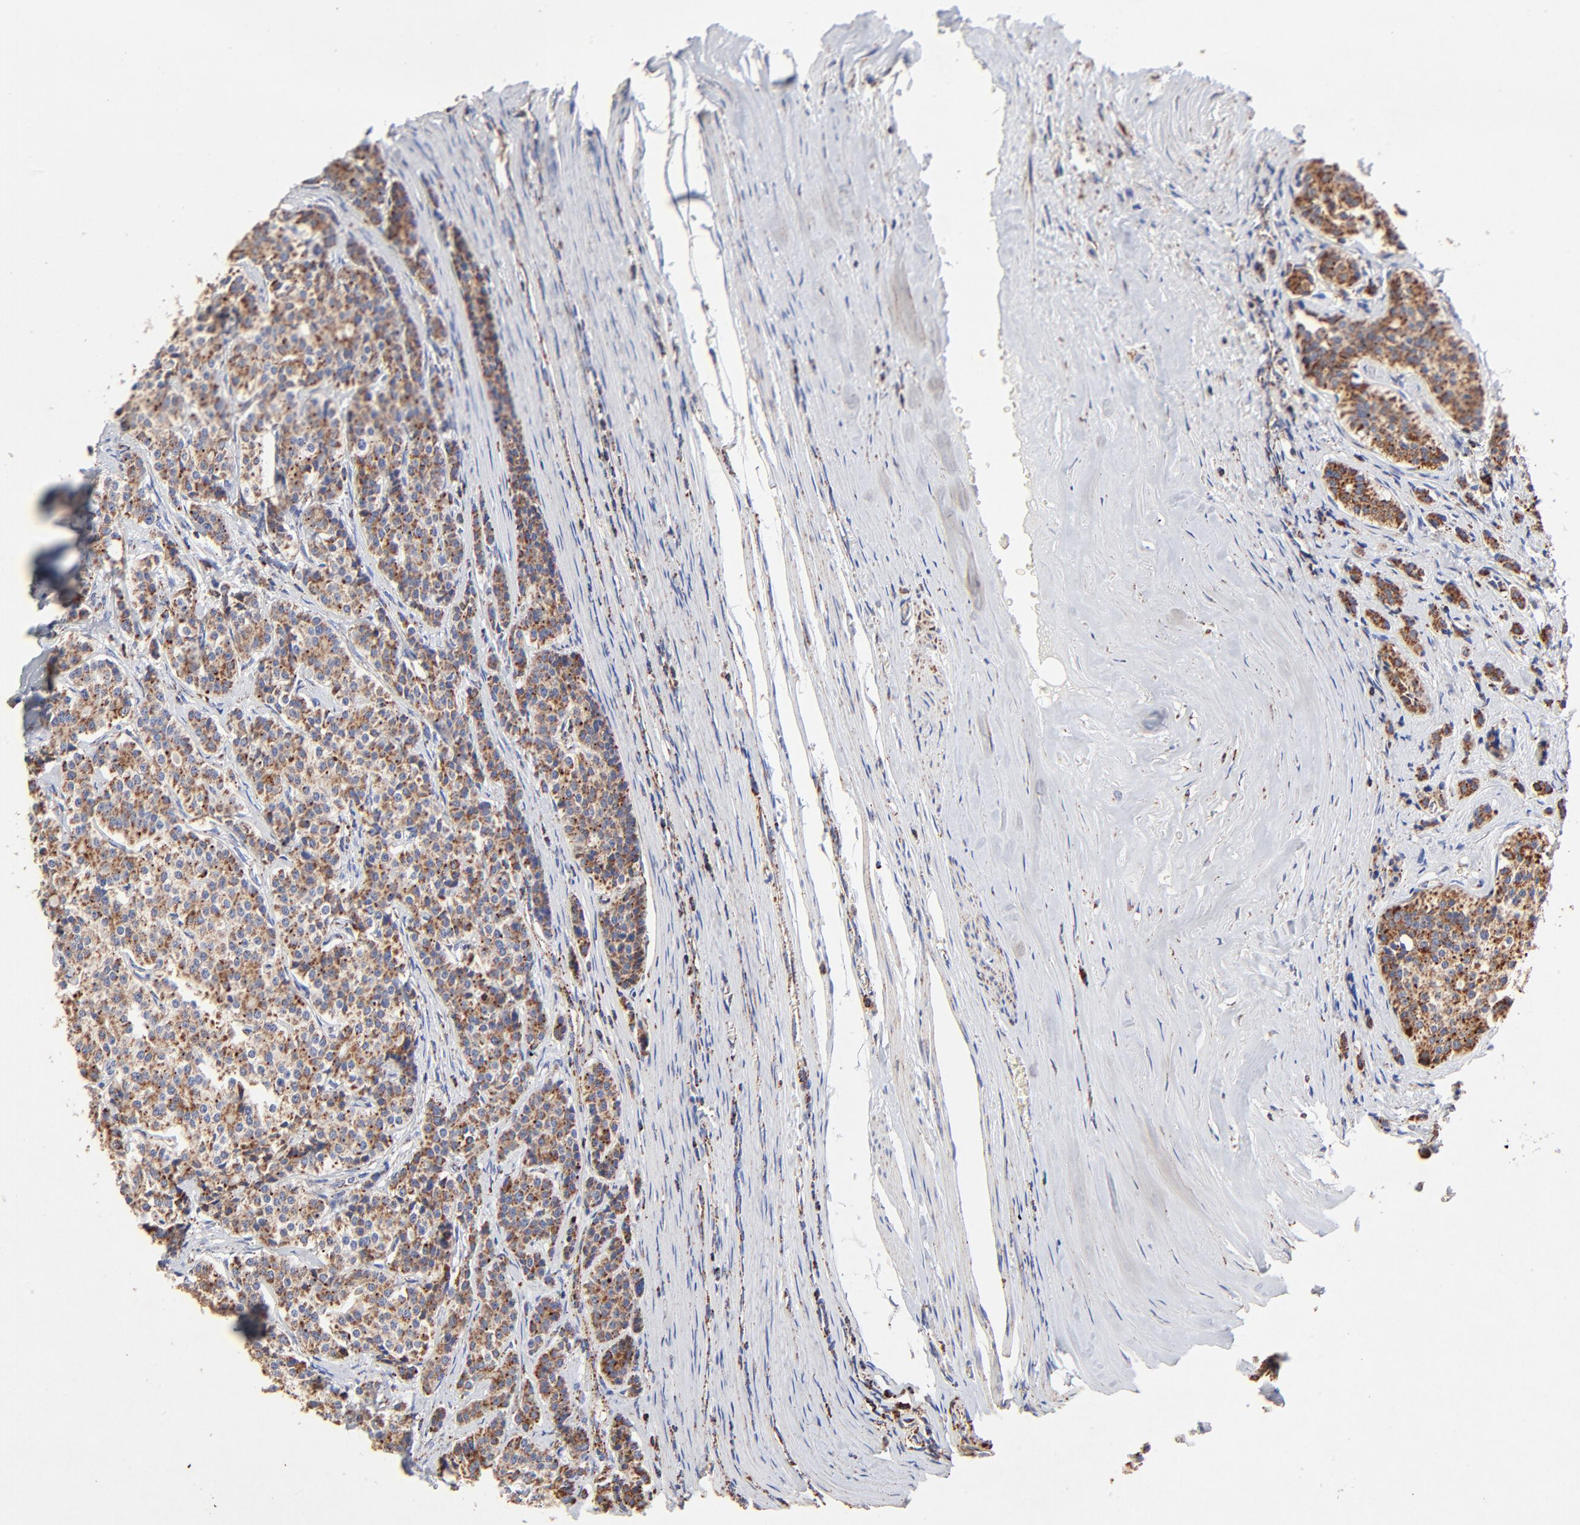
{"staining": {"intensity": "moderate", "quantity": ">75%", "location": "cytoplasmic/membranous"}, "tissue": "carcinoid", "cell_type": "Tumor cells", "image_type": "cancer", "snomed": [{"axis": "morphology", "description": "Carcinoid, malignant, NOS"}, {"axis": "topography", "description": "Small intestine"}], "caption": "Immunohistochemical staining of carcinoid shows medium levels of moderate cytoplasmic/membranous positivity in about >75% of tumor cells. The staining was performed using DAB (3,3'-diaminobenzidine) to visualize the protein expression in brown, while the nuclei were stained in blue with hematoxylin (Magnification: 20x).", "gene": "SSBP1", "patient": {"sex": "male", "age": 63}}